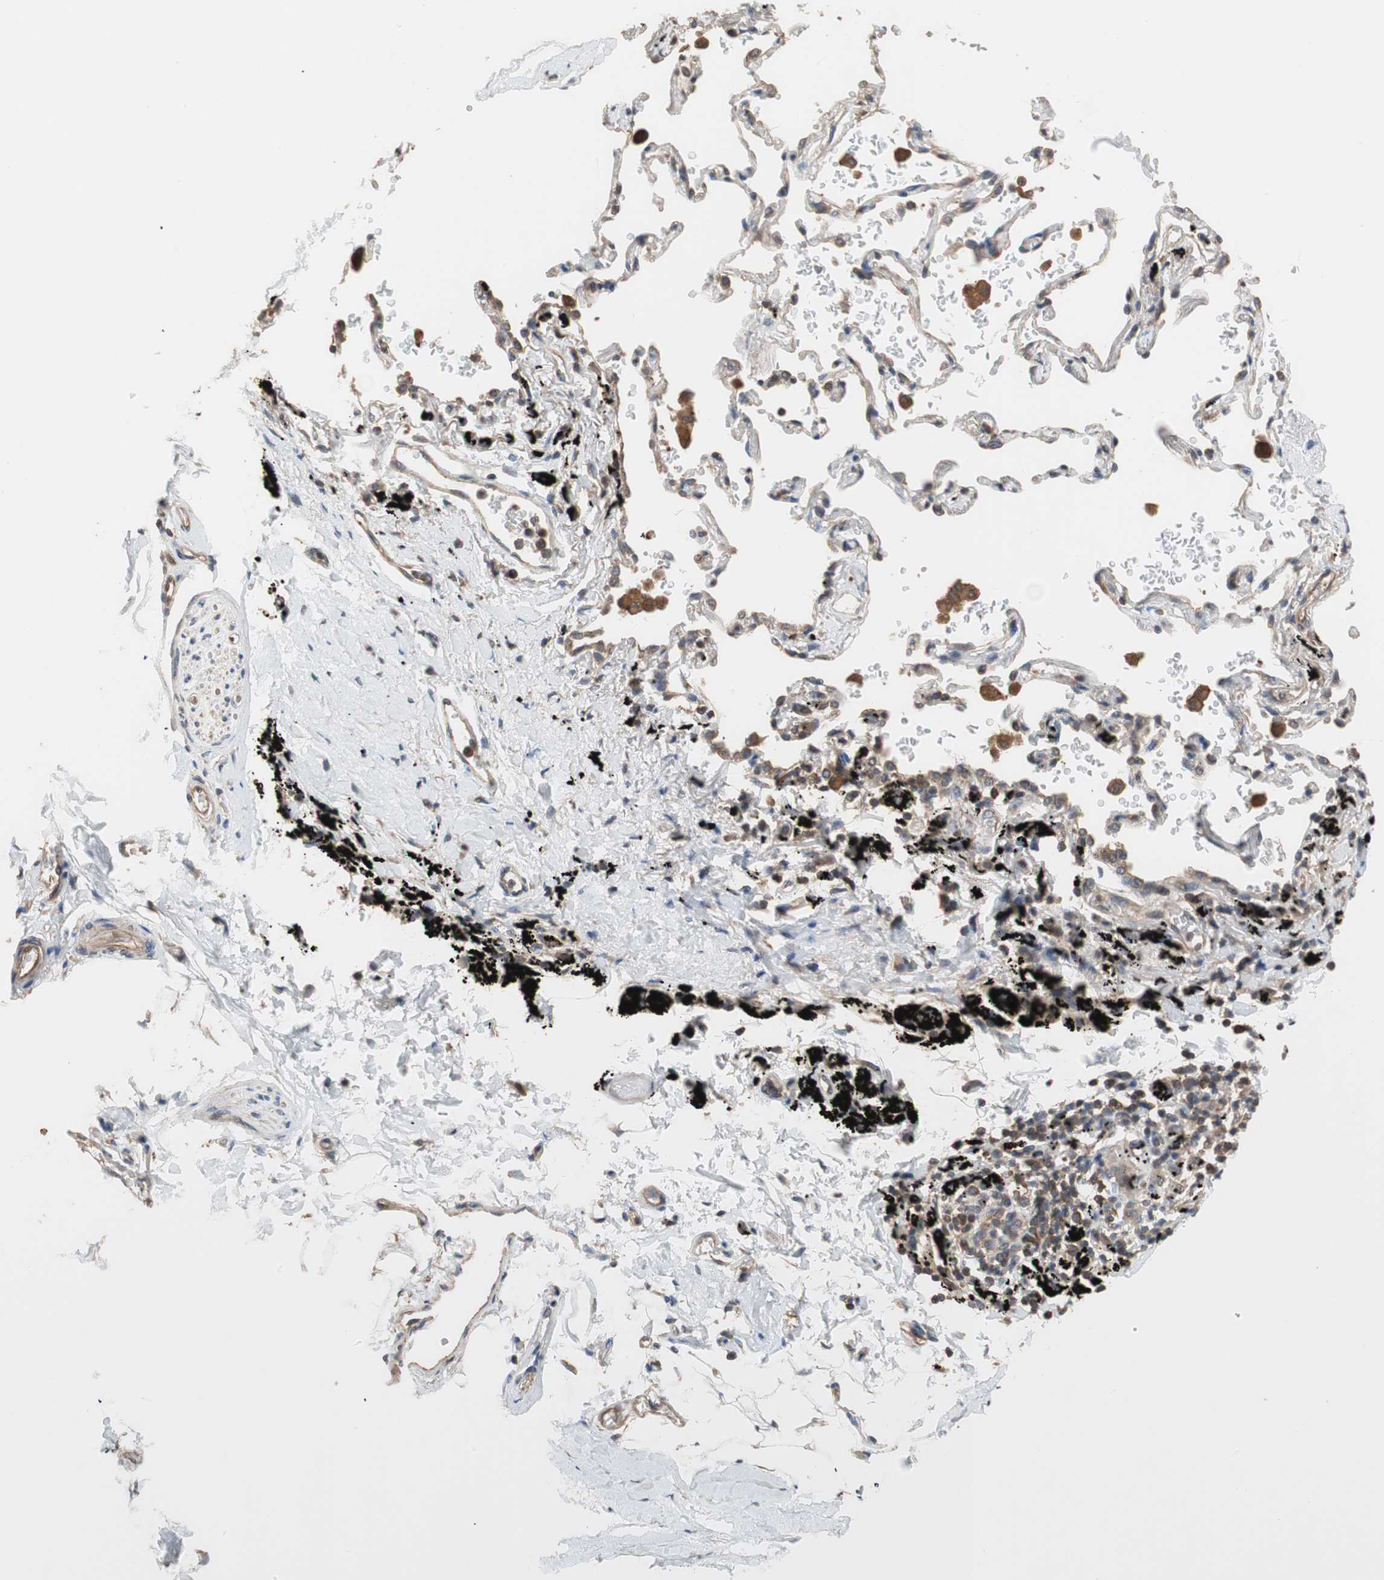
{"staining": {"intensity": "weak", "quantity": "25%-75%", "location": "cytoplasmic/membranous"}, "tissue": "adipose tissue", "cell_type": "Adipocytes", "image_type": "normal", "snomed": [{"axis": "morphology", "description": "Normal tissue, NOS"}, {"axis": "topography", "description": "Cartilage tissue"}, {"axis": "topography", "description": "Bronchus"}], "caption": "IHC of unremarkable human adipose tissue exhibits low levels of weak cytoplasmic/membranous expression in approximately 25%-75% of adipocytes. The staining was performed using DAB to visualize the protein expression in brown, while the nuclei were stained in blue with hematoxylin (Magnification: 20x).", "gene": "MAP4K2", "patient": {"sex": "female", "age": 73}}